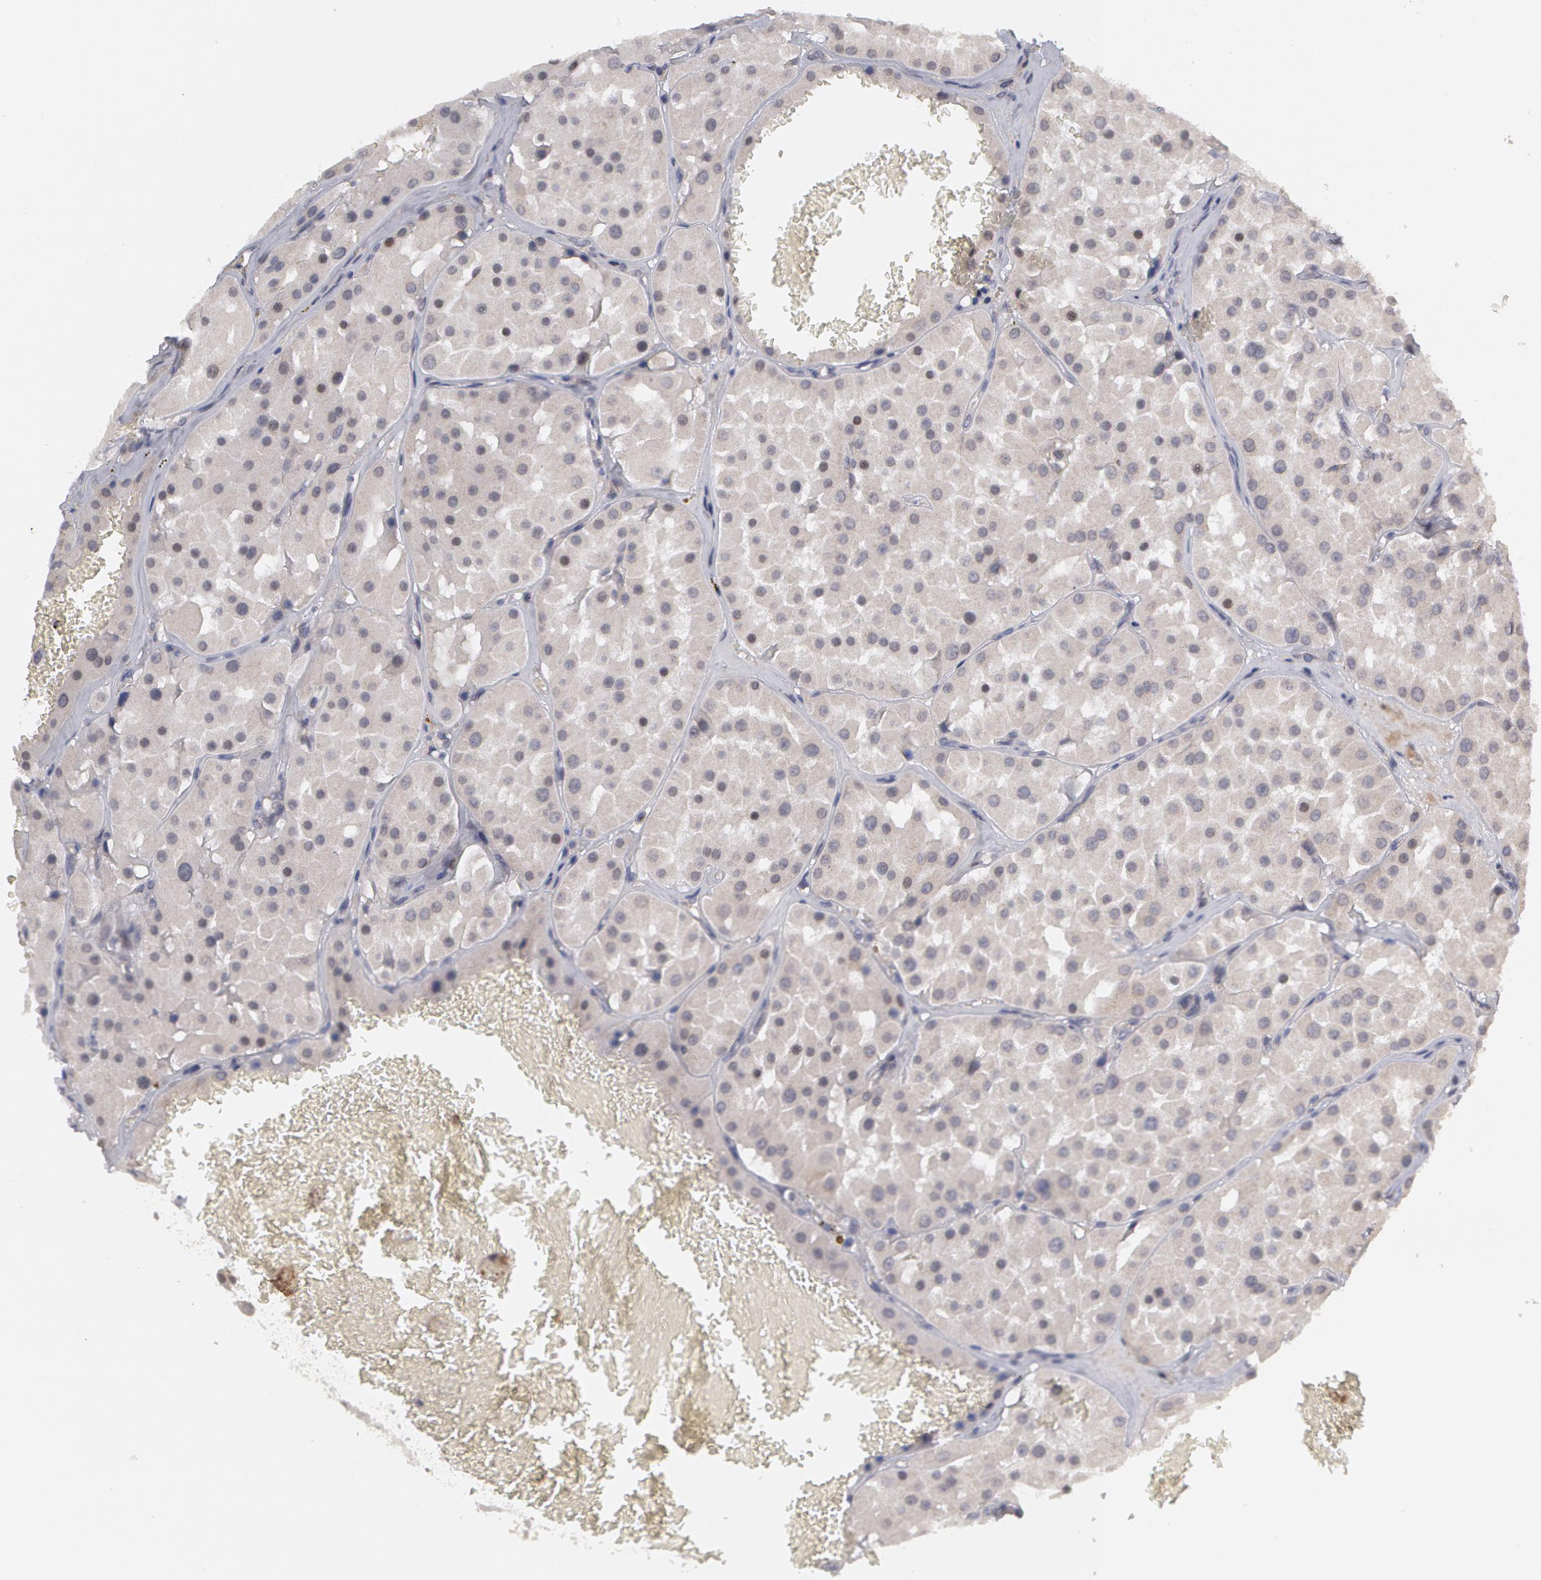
{"staining": {"intensity": "negative", "quantity": "none", "location": "none"}, "tissue": "renal cancer", "cell_type": "Tumor cells", "image_type": "cancer", "snomed": [{"axis": "morphology", "description": "Adenocarcinoma, uncertain malignant potential"}, {"axis": "topography", "description": "Kidney"}], "caption": "A photomicrograph of human renal adenocarcinoma,  uncertain malignant potential is negative for staining in tumor cells.", "gene": "STX5", "patient": {"sex": "male", "age": 63}}